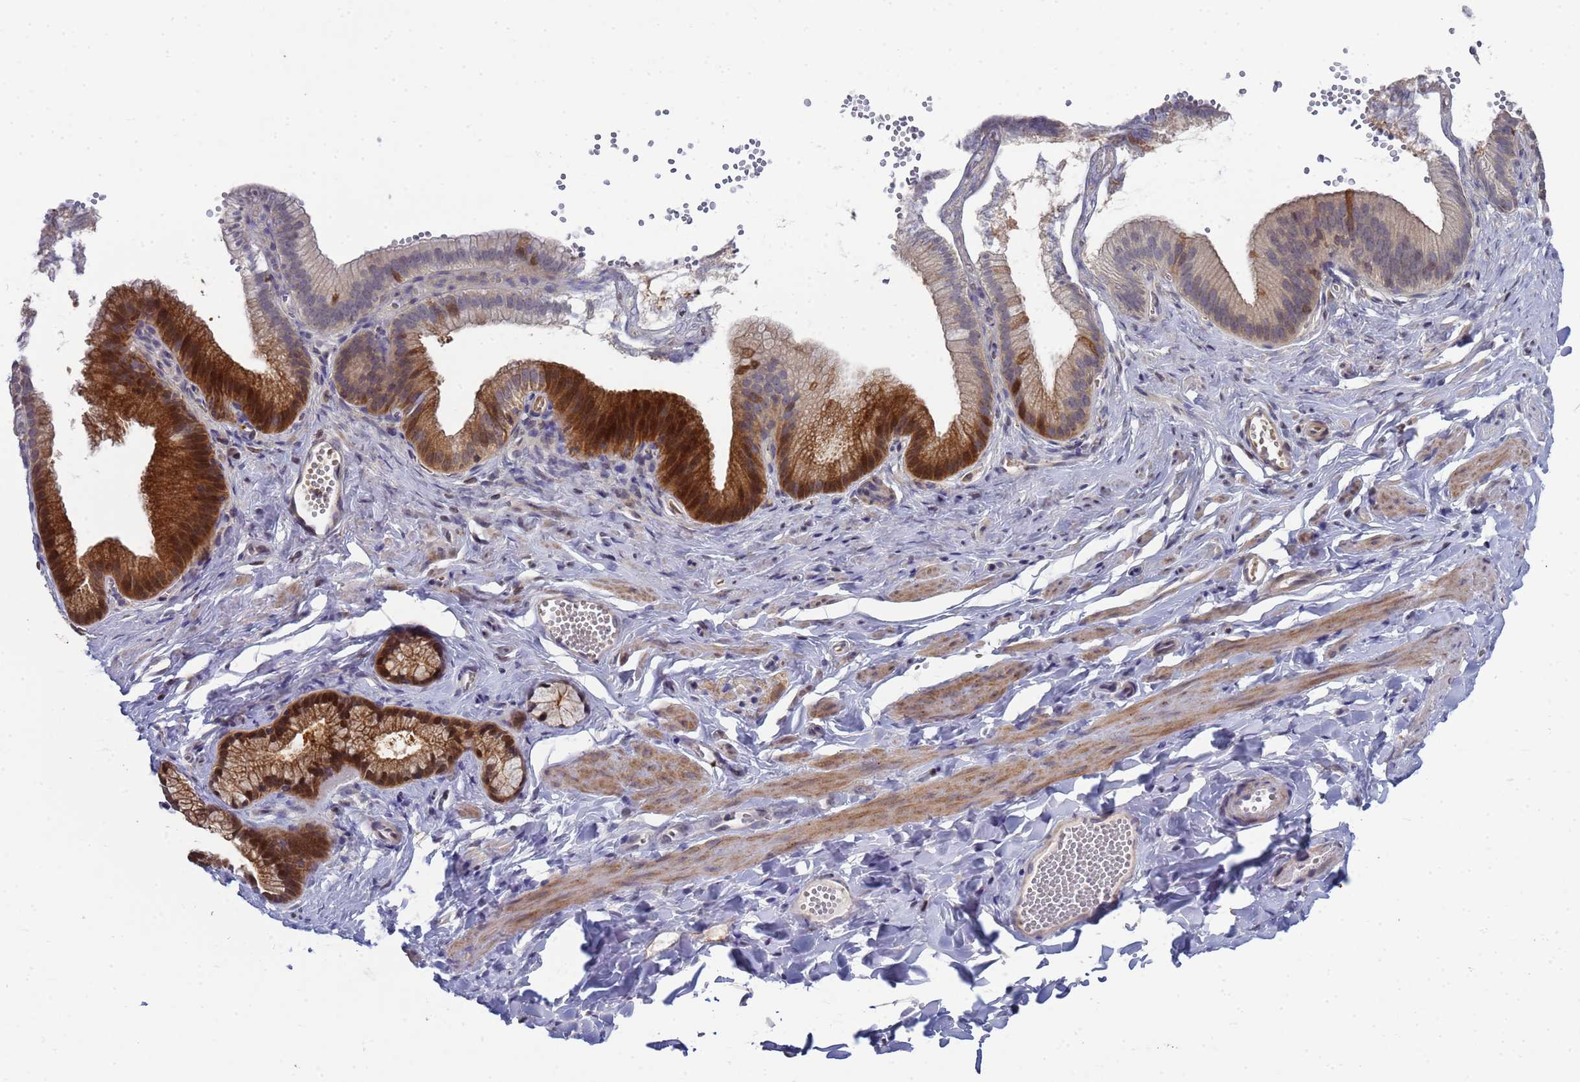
{"staining": {"intensity": "negative", "quantity": "none", "location": "none"}, "tissue": "adipose tissue", "cell_type": "Adipocytes", "image_type": "normal", "snomed": [{"axis": "morphology", "description": "Normal tissue, NOS"}, {"axis": "topography", "description": "Gallbladder"}, {"axis": "topography", "description": "Peripheral nerve tissue"}], "caption": "Immunohistochemistry histopathology image of unremarkable human adipose tissue stained for a protein (brown), which demonstrates no expression in adipocytes.", "gene": "ENOSF1", "patient": {"sex": "male", "age": 38}}